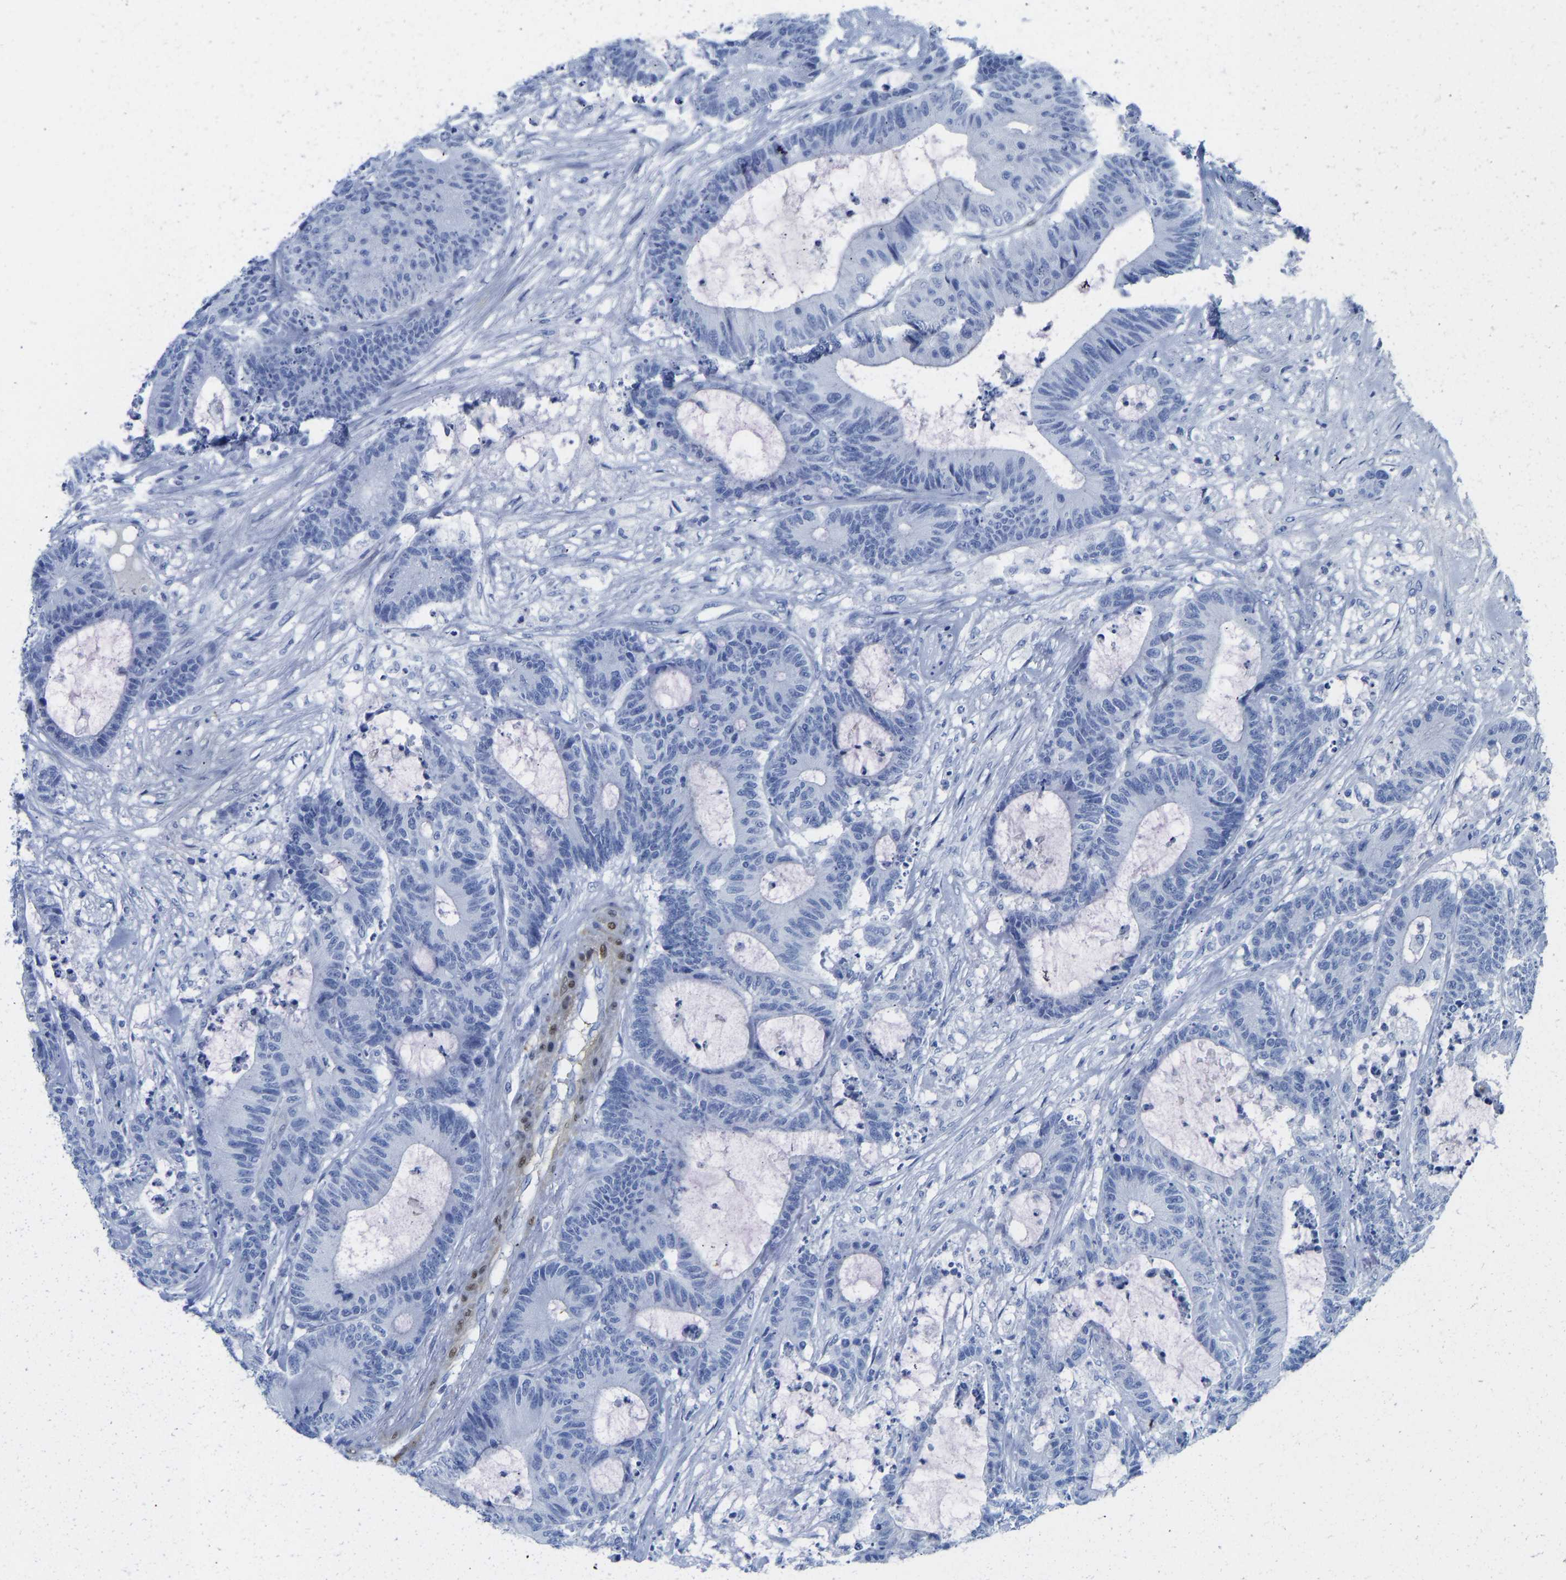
{"staining": {"intensity": "negative", "quantity": "none", "location": "none"}, "tissue": "colorectal cancer", "cell_type": "Tumor cells", "image_type": "cancer", "snomed": [{"axis": "morphology", "description": "Adenocarcinoma, NOS"}, {"axis": "topography", "description": "Colon"}], "caption": "Tumor cells show no significant expression in colorectal adenocarcinoma.", "gene": "NKAIN3", "patient": {"sex": "female", "age": 84}}